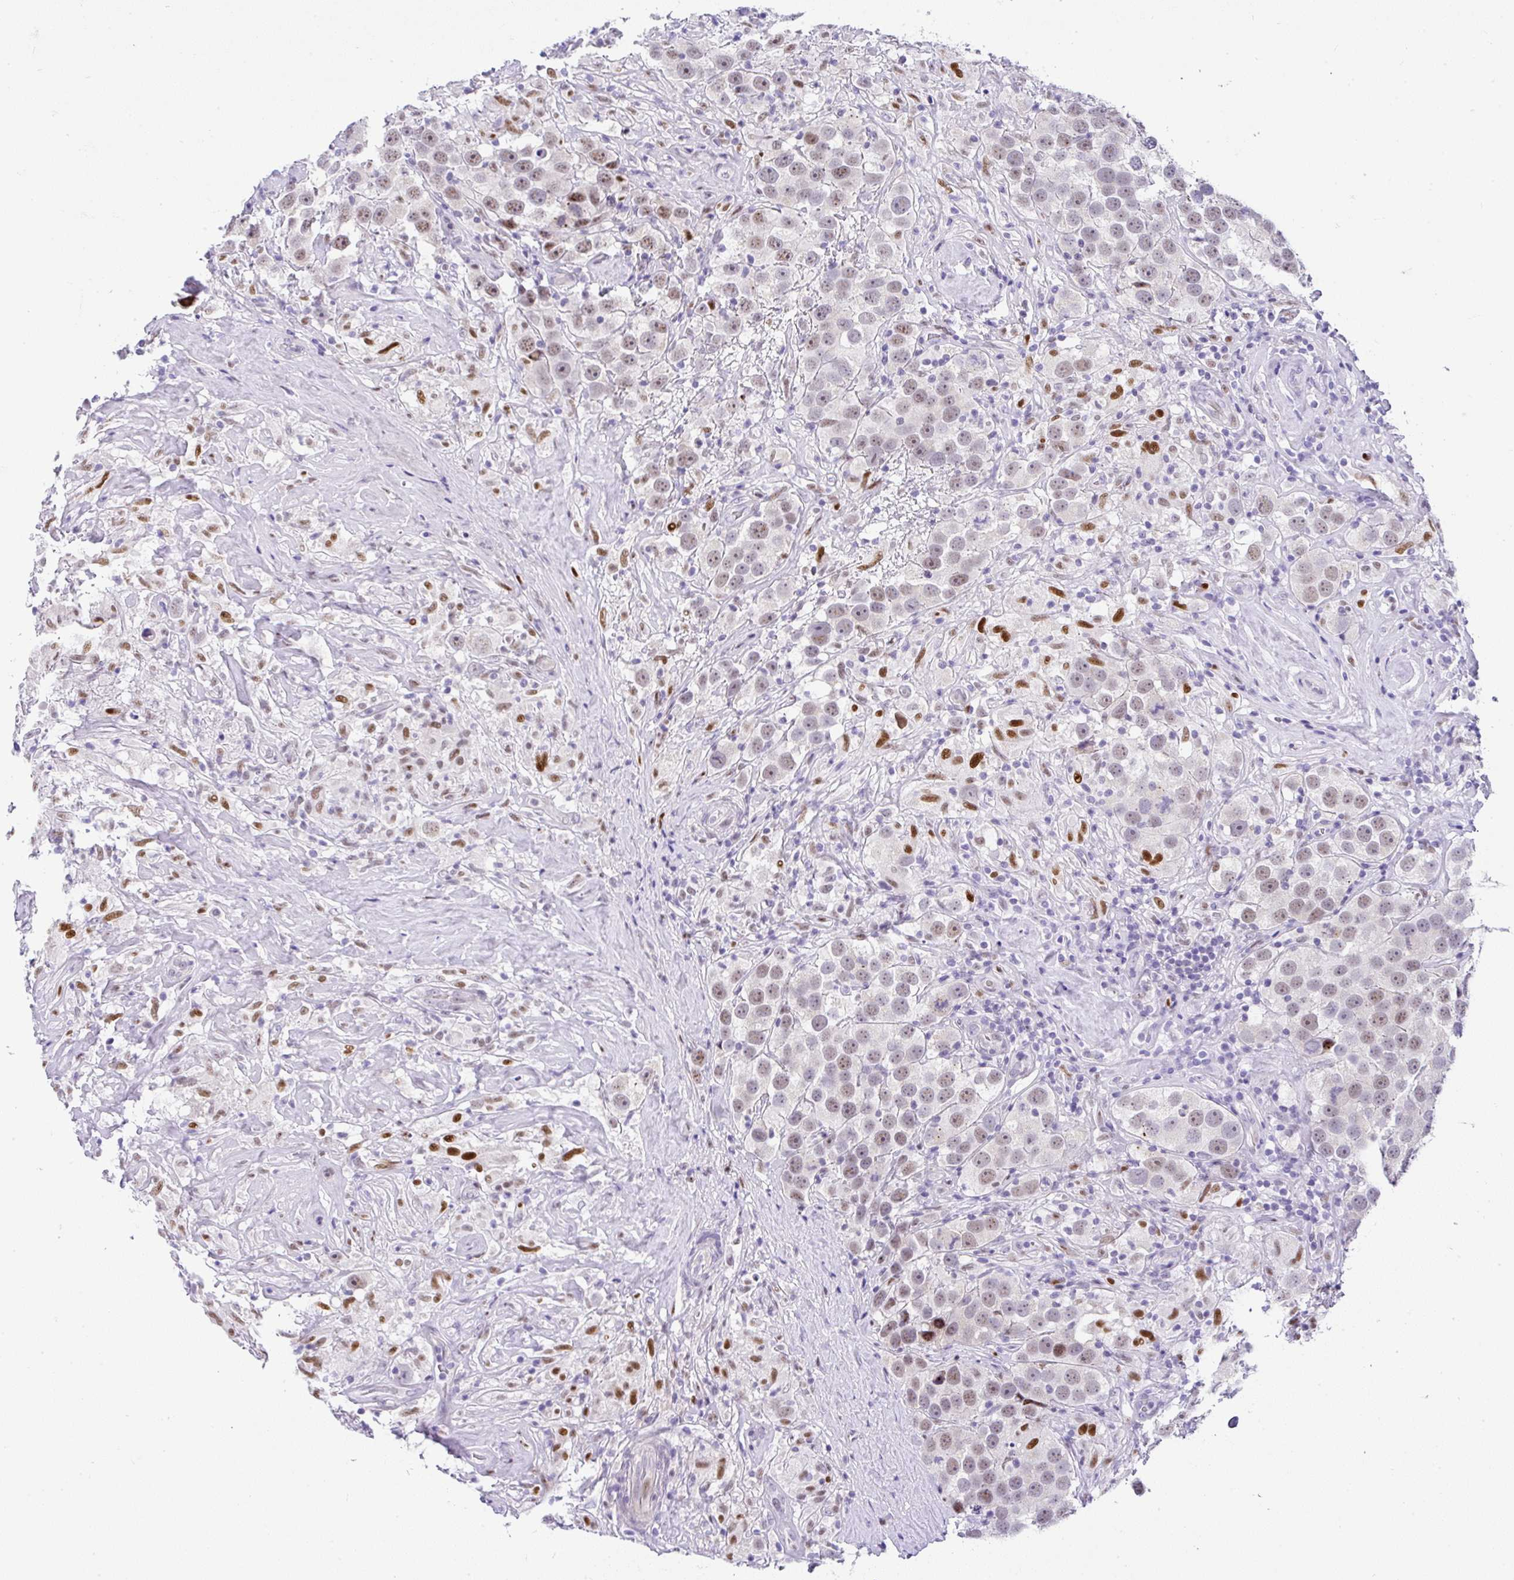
{"staining": {"intensity": "moderate", "quantity": ">75%", "location": "nuclear"}, "tissue": "testis cancer", "cell_type": "Tumor cells", "image_type": "cancer", "snomed": [{"axis": "morphology", "description": "Seminoma, NOS"}, {"axis": "topography", "description": "Testis"}], "caption": "Testis cancer (seminoma) was stained to show a protein in brown. There is medium levels of moderate nuclear positivity in about >75% of tumor cells.", "gene": "NR1D2", "patient": {"sex": "male", "age": 49}}